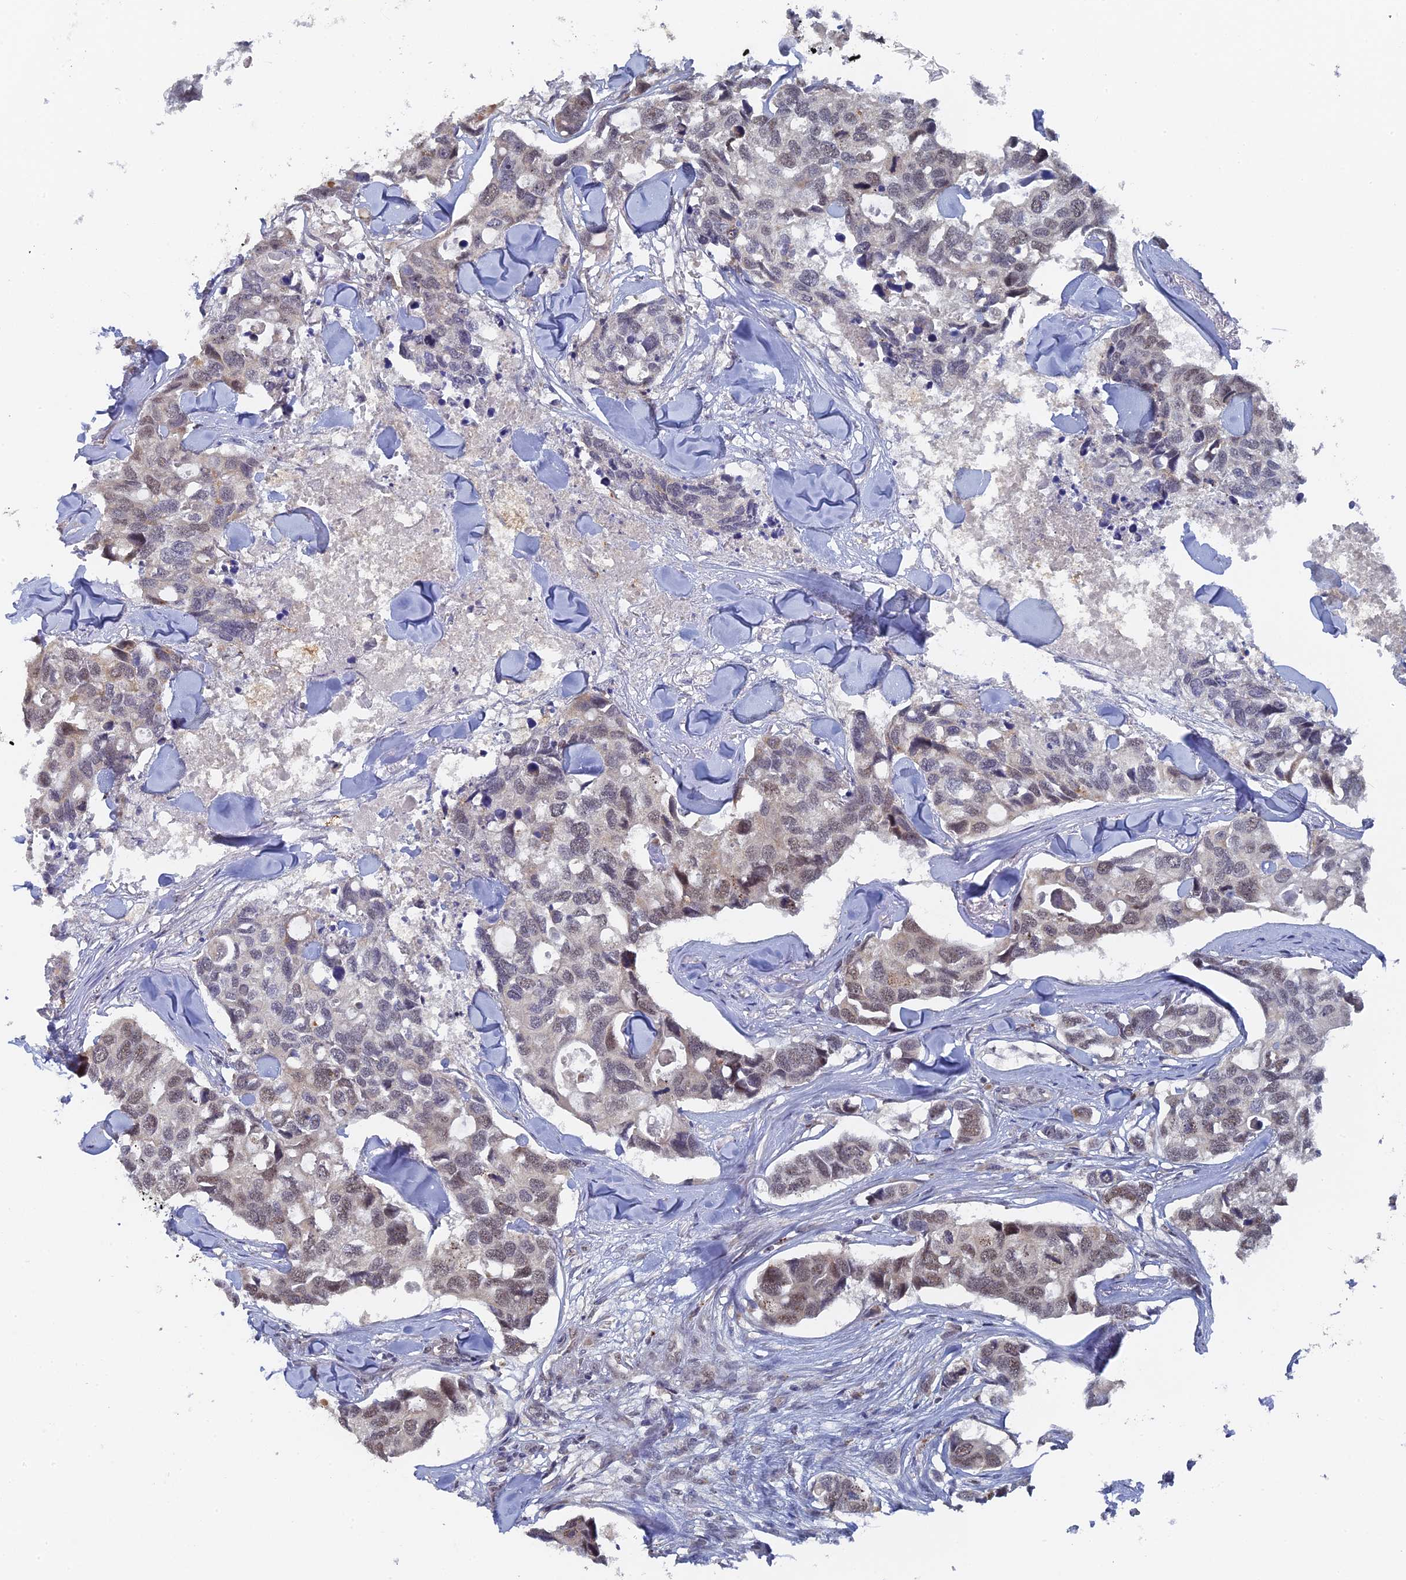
{"staining": {"intensity": "weak", "quantity": "<25%", "location": "nuclear"}, "tissue": "breast cancer", "cell_type": "Tumor cells", "image_type": "cancer", "snomed": [{"axis": "morphology", "description": "Duct carcinoma"}, {"axis": "topography", "description": "Breast"}], "caption": "Immunohistochemistry (IHC) photomicrograph of neoplastic tissue: breast cancer (infiltrating ductal carcinoma) stained with DAB reveals no significant protein positivity in tumor cells. (Stains: DAB (3,3'-diaminobenzidine) IHC with hematoxylin counter stain, Microscopy: brightfield microscopy at high magnification).", "gene": "MIGA2", "patient": {"sex": "female", "age": 83}}